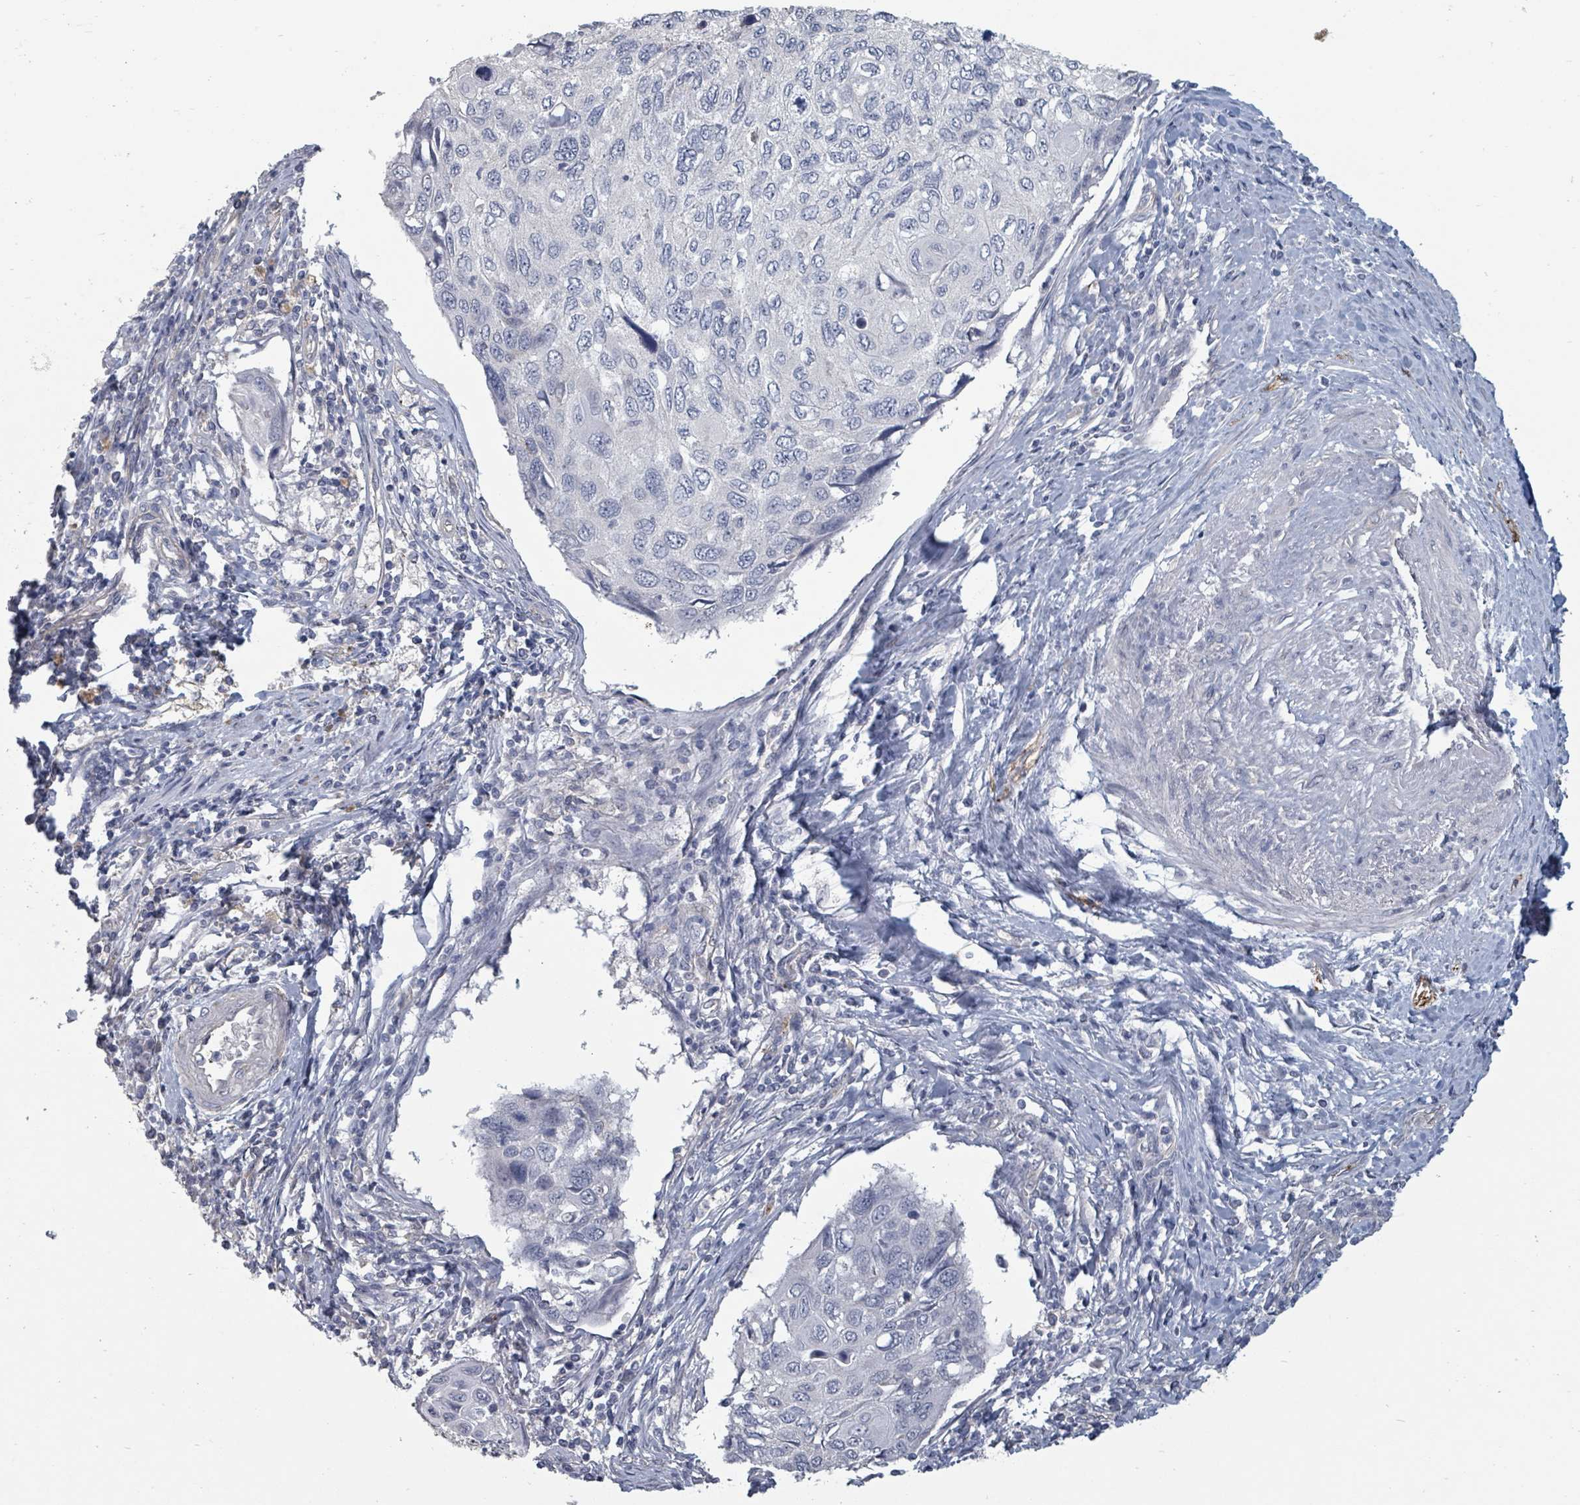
{"staining": {"intensity": "negative", "quantity": "none", "location": "none"}, "tissue": "cervical cancer", "cell_type": "Tumor cells", "image_type": "cancer", "snomed": [{"axis": "morphology", "description": "Squamous cell carcinoma, NOS"}, {"axis": "topography", "description": "Cervix"}], "caption": "A micrograph of human cervical cancer (squamous cell carcinoma) is negative for staining in tumor cells. (DAB immunohistochemistry, high magnification).", "gene": "PLAUR", "patient": {"sex": "female", "age": 70}}